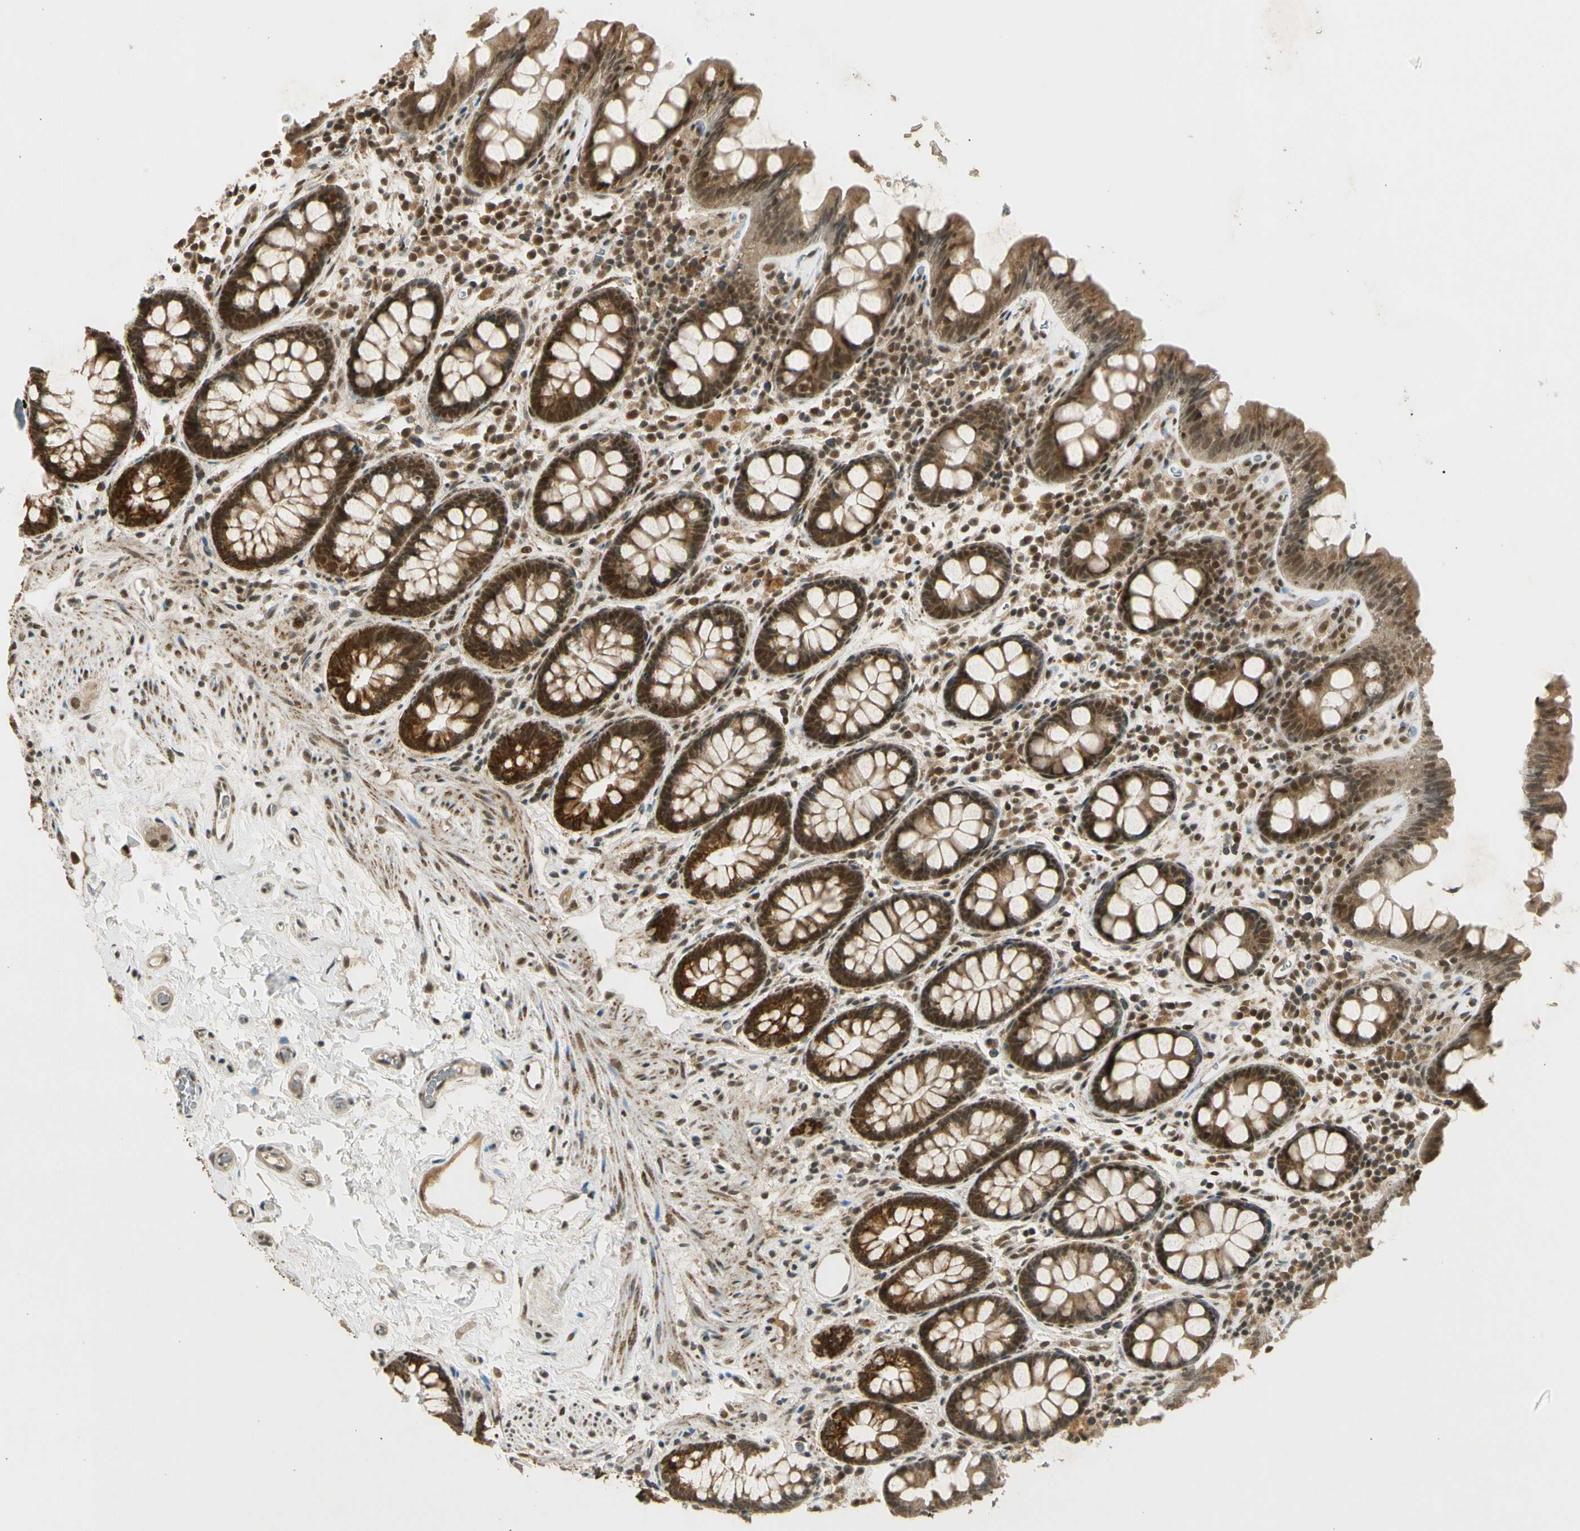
{"staining": {"intensity": "moderate", "quantity": ">75%", "location": "cytoplasmic/membranous,nuclear"}, "tissue": "colon", "cell_type": "Endothelial cells", "image_type": "normal", "snomed": [{"axis": "morphology", "description": "Normal tissue, NOS"}, {"axis": "topography", "description": "Colon"}], "caption": "High-power microscopy captured an IHC histopathology image of normal colon, revealing moderate cytoplasmic/membranous,nuclear staining in approximately >75% of endothelial cells.", "gene": "ZNF135", "patient": {"sex": "female", "age": 80}}